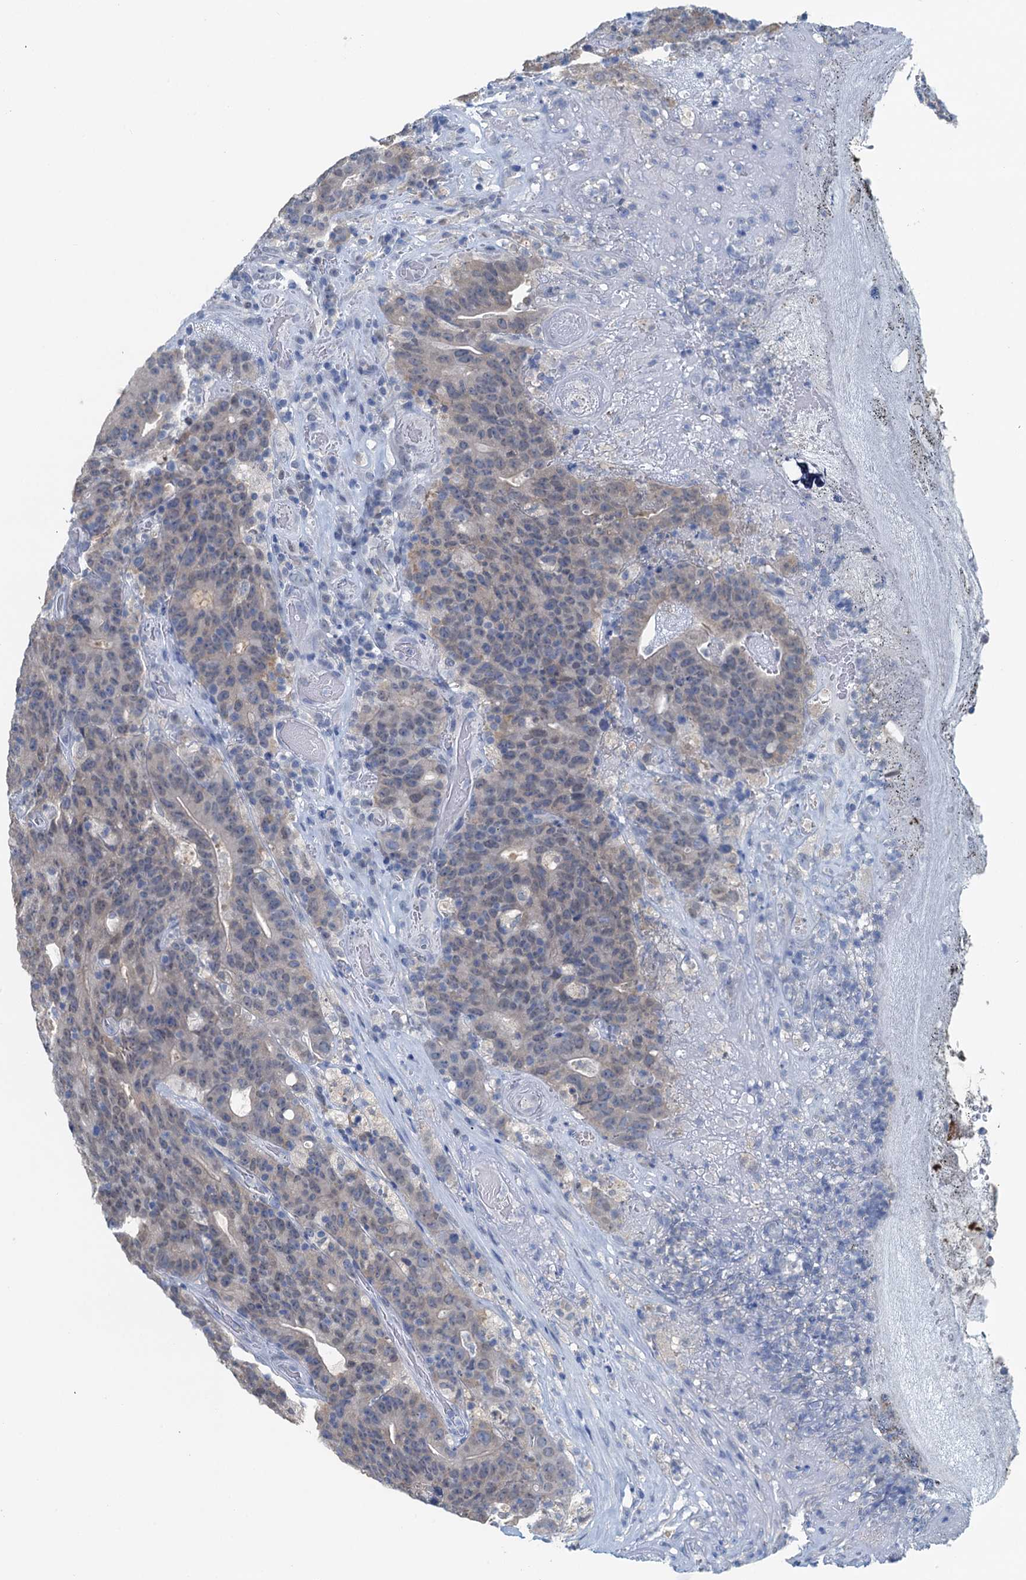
{"staining": {"intensity": "negative", "quantity": "none", "location": "none"}, "tissue": "colorectal cancer", "cell_type": "Tumor cells", "image_type": "cancer", "snomed": [{"axis": "morphology", "description": "Adenocarcinoma, NOS"}, {"axis": "topography", "description": "Colon"}], "caption": "This is an immunohistochemistry photomicrograph of human colorectal cancer (adenocarcinoma). There is no positivity in tumor cells.", "gene": "AHCY", "patient": {"sex": "female", "age": 75}}